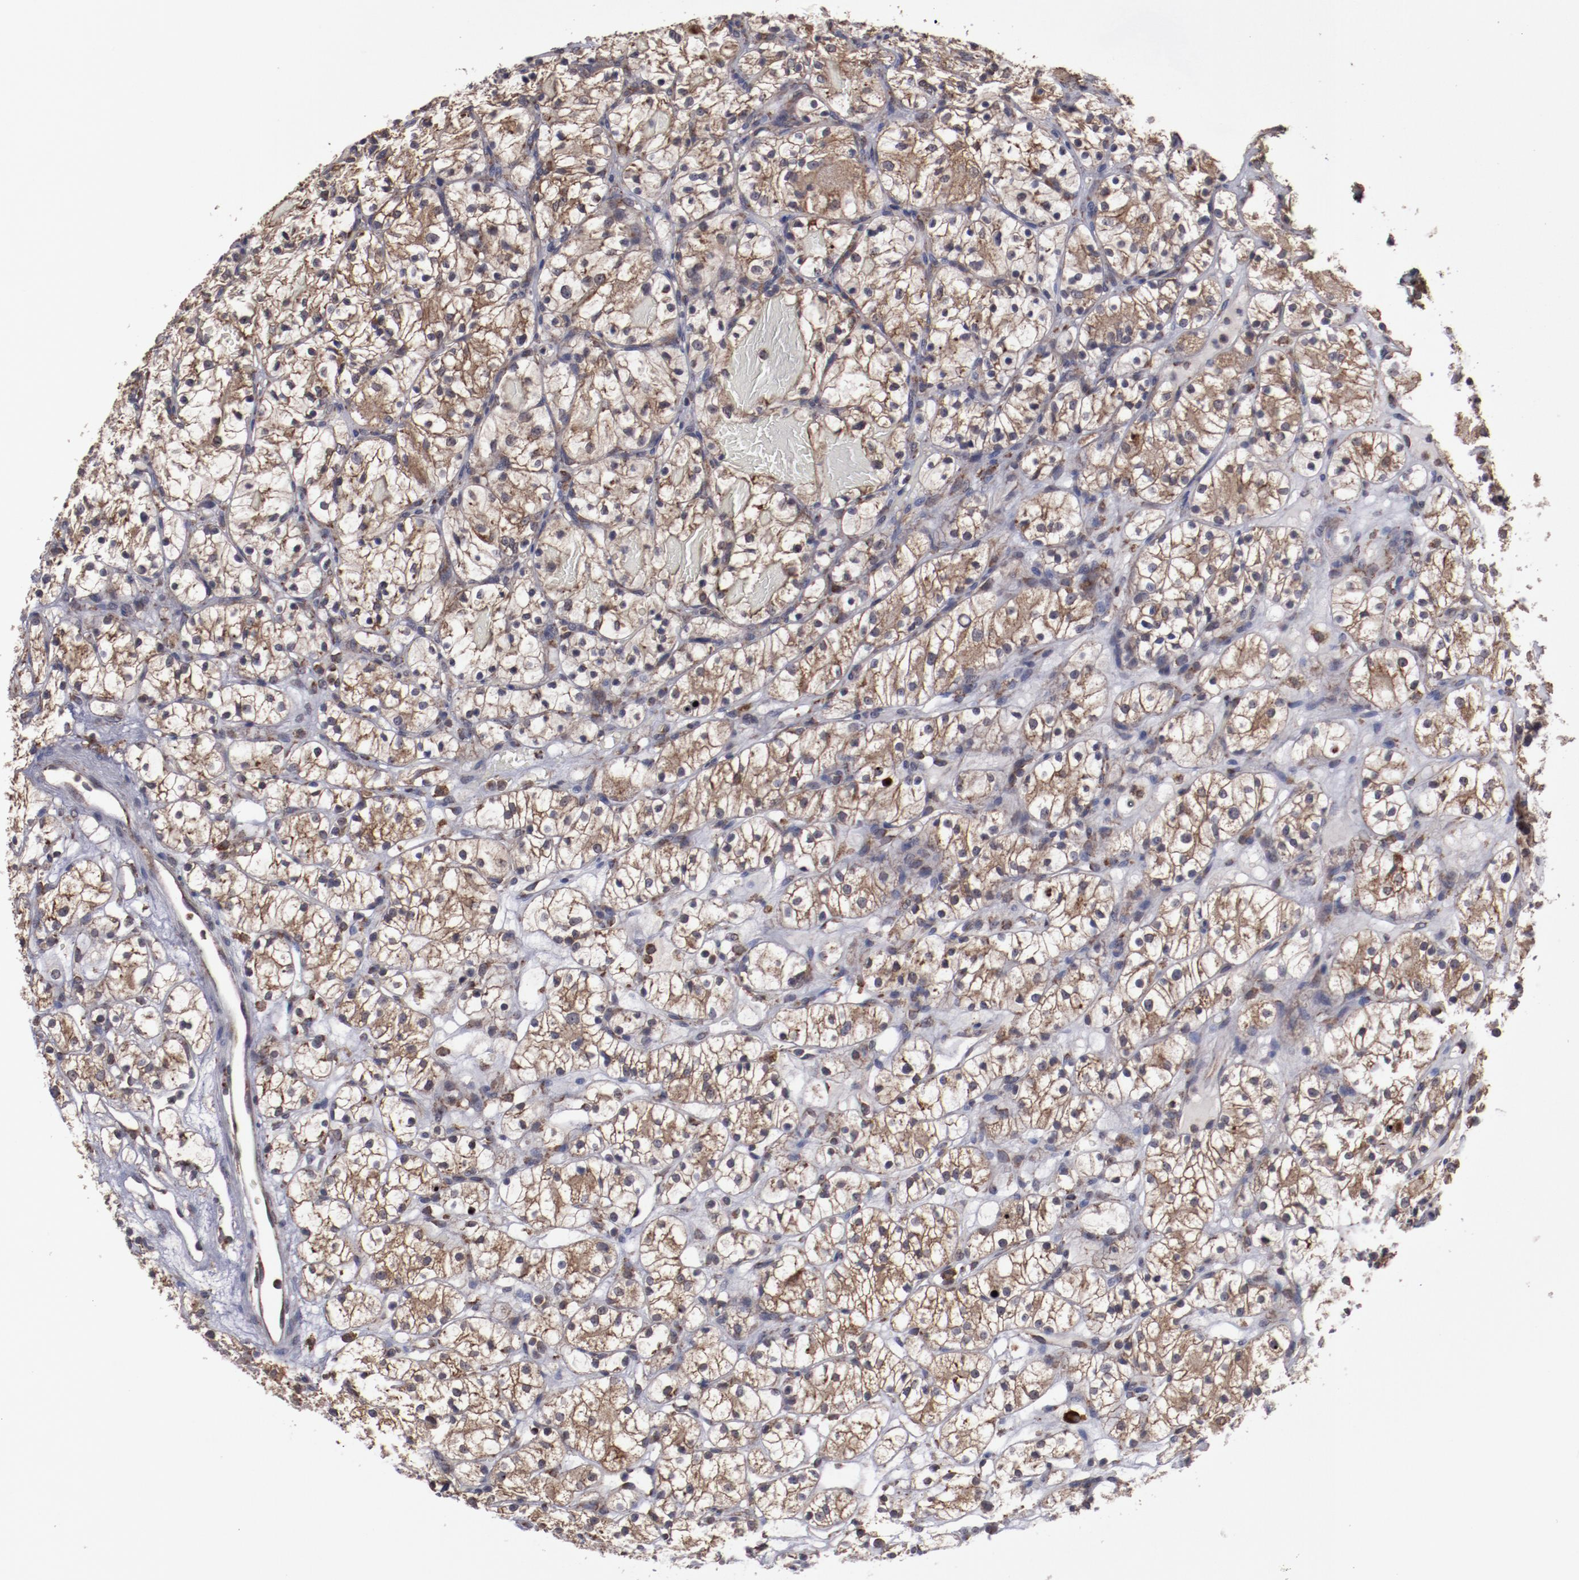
{"staining": {"intensity": "moderate", "quantity": ">75%", "location": "cytoplasmic/membranous"}, "tissue": "renal cancer", "cell_type": "Tumor cells", "image_type": "cancer", "snomed": [{"axis": "morphology", "description": "Adenocarcinoma, NOS"}, {"axis": "topography", "description": "Kidney"}], "caption": "Renal cancer stained with DAB IHC demonstrates medium levels of moderate cytoplasmic/membranous staining in approximately >75% of tumor cells.", "gene": "RPS4Y1", "patient": {"sex": "female", "age": 60}}